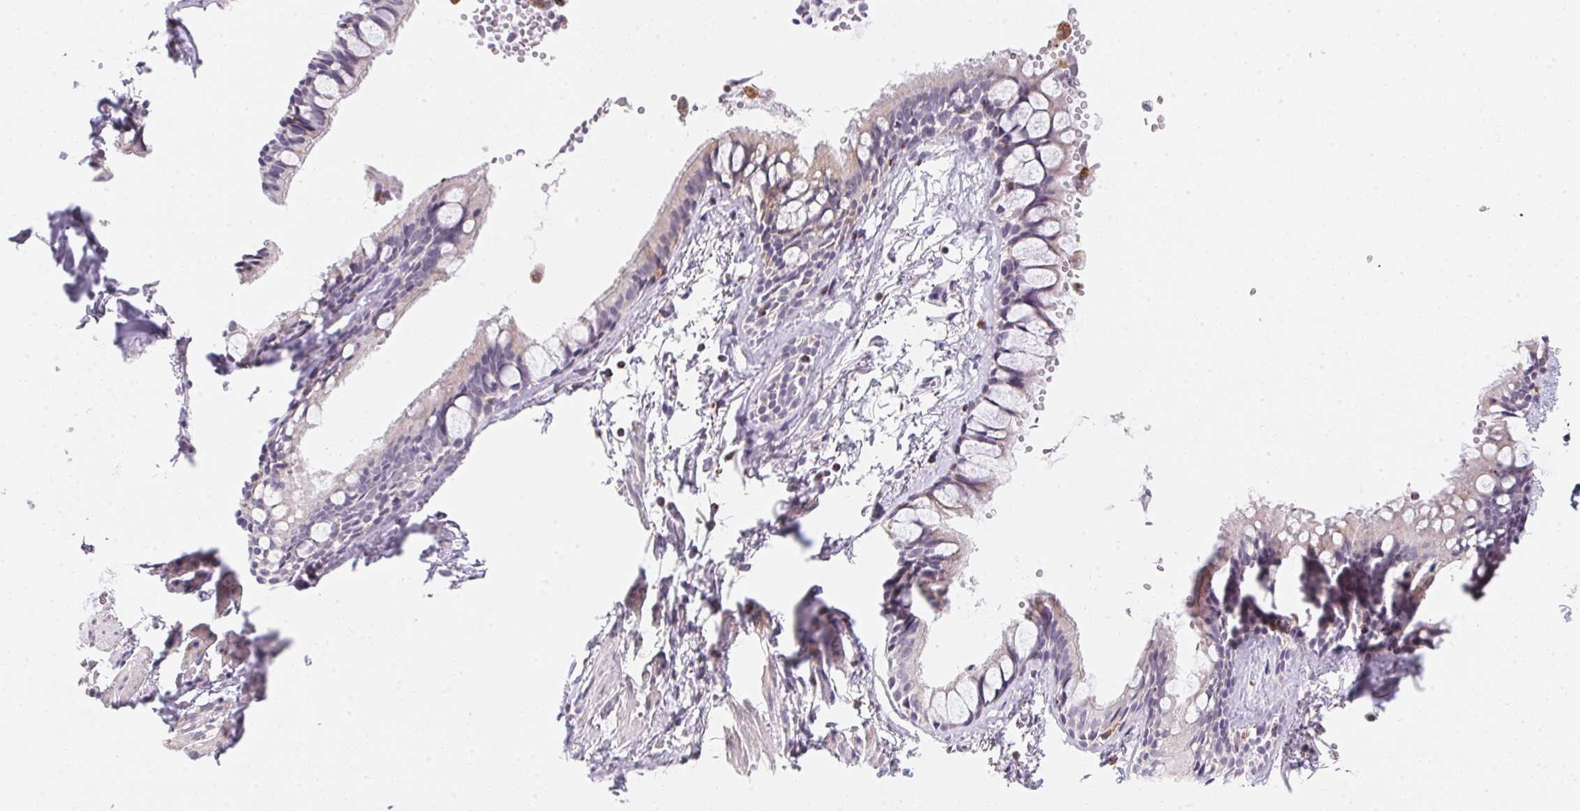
{"staining": {"intensity": "negative", "quantity": "none", "location": "none"}, "tissue": "bronchus", "cell_type": "Respiratory epithelial cells", "image_type": "normal", "snomed": [{"axis": "morphology", "description": "Normal tissue, NOS"}, {"axis": "topography", "description": "Bronchus"}], "caption": "This is a photomicrograph of immunohistochemistry (IHC) staining of unremarkable bronchus, which shows no staining in respiratory epithelial cells. Brightfield microscopy of IHC stained with DAB (brown) and hematoxylin (blue), captured at high magnification.", "gene": "GIPC2", "patient": {"sex": "female", "age": 59}}